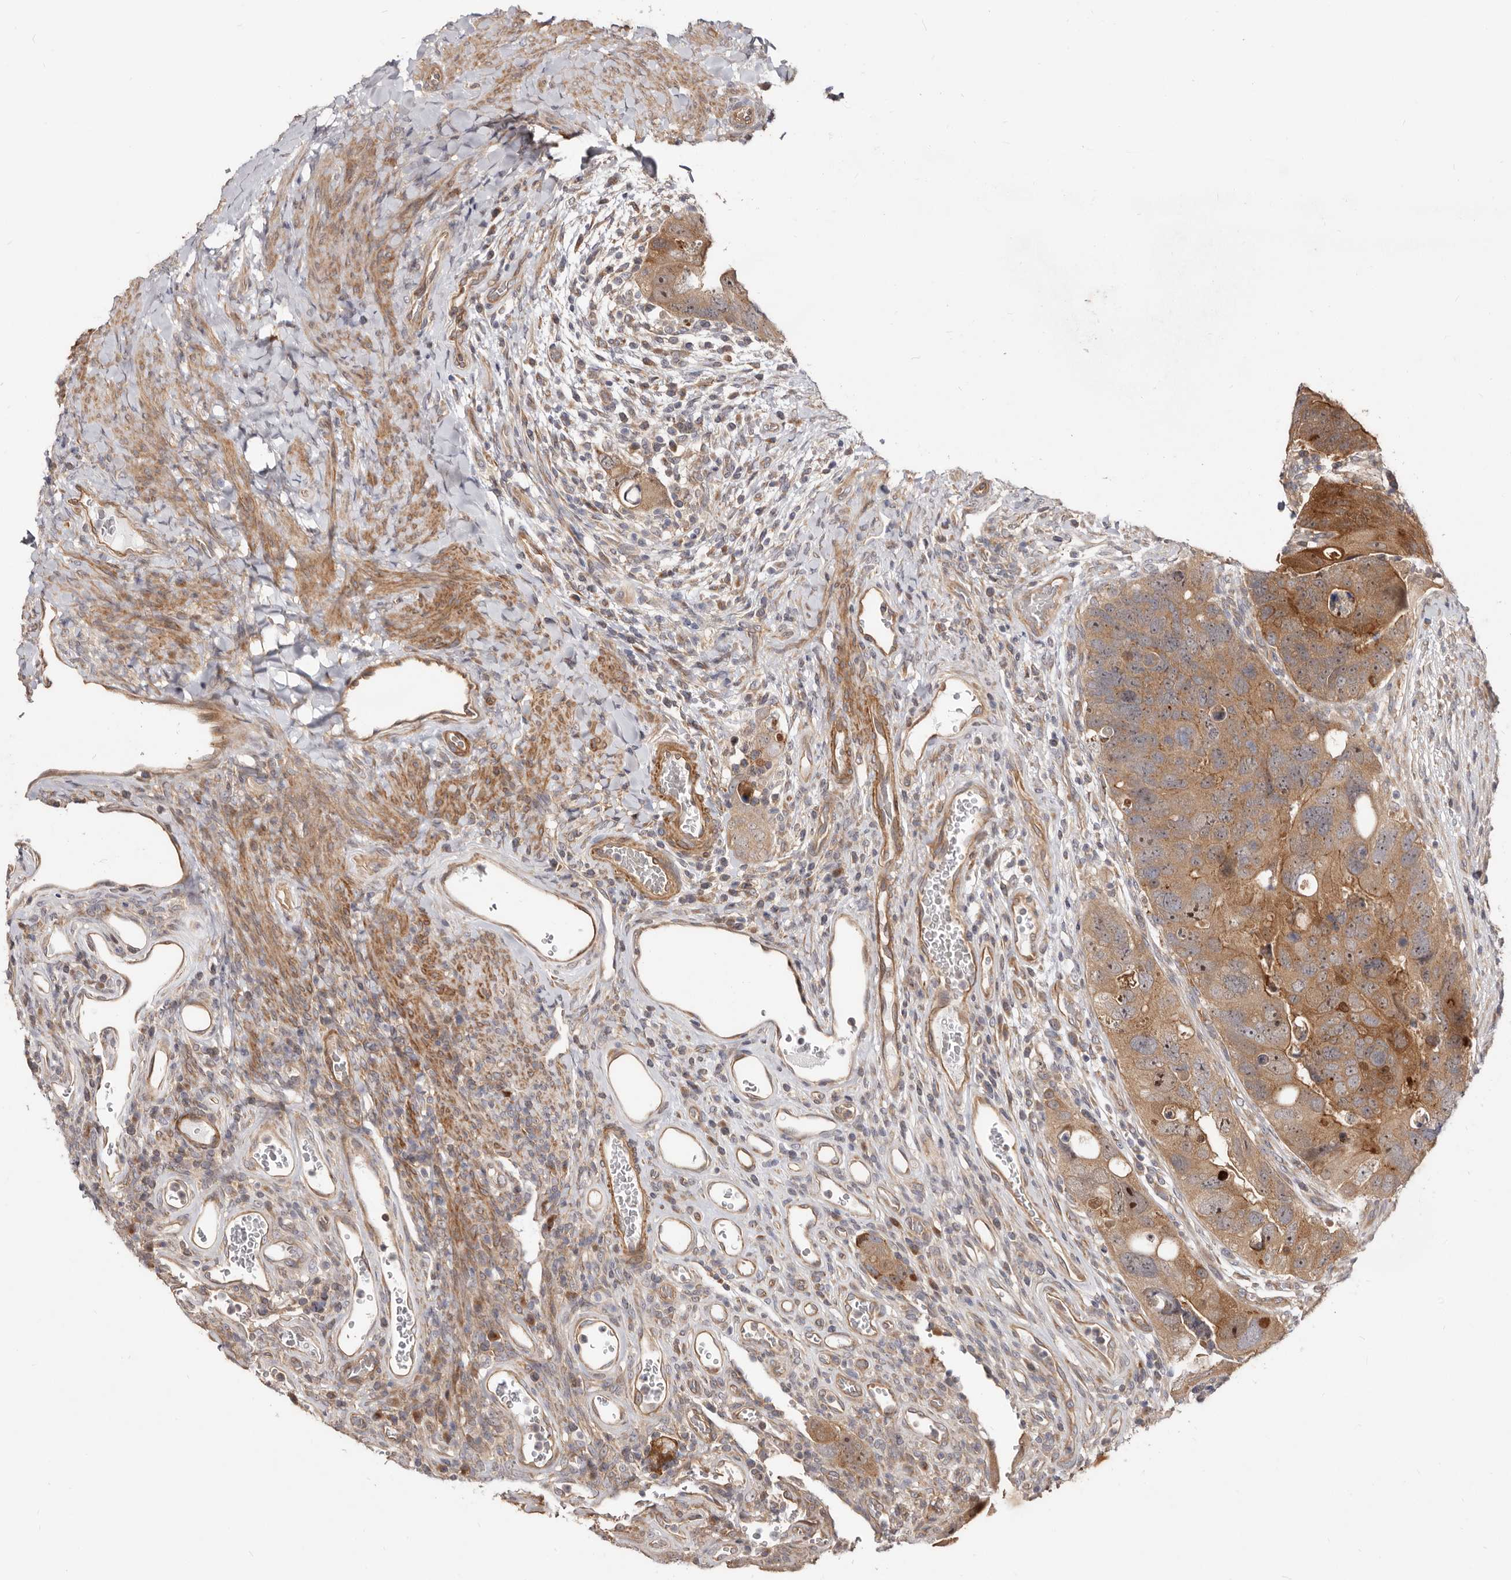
{"staining": {"intensity": "moderate", "quantity": ">75%", "location": "cytoplasmic/membranous,nuclear"}, "tissue": "colorectal cancer", "cell_type": "Tumor cells", "image_type": "cancer", "snomed": [{"axis": "morphology", "description": "Adenocarcinoma, NOS"}, {"axis": "topography", "description": "Rectum"}], "caption": "A medium amount of moderate cytoplasmic/membranous and nuclear positivity is present in approximately >75% of tumor cells in colorectal cancer (adenocarcinoma) tissue.", "gene": "GPATCH4", "patient": {"sex": "male", "age": 59}}